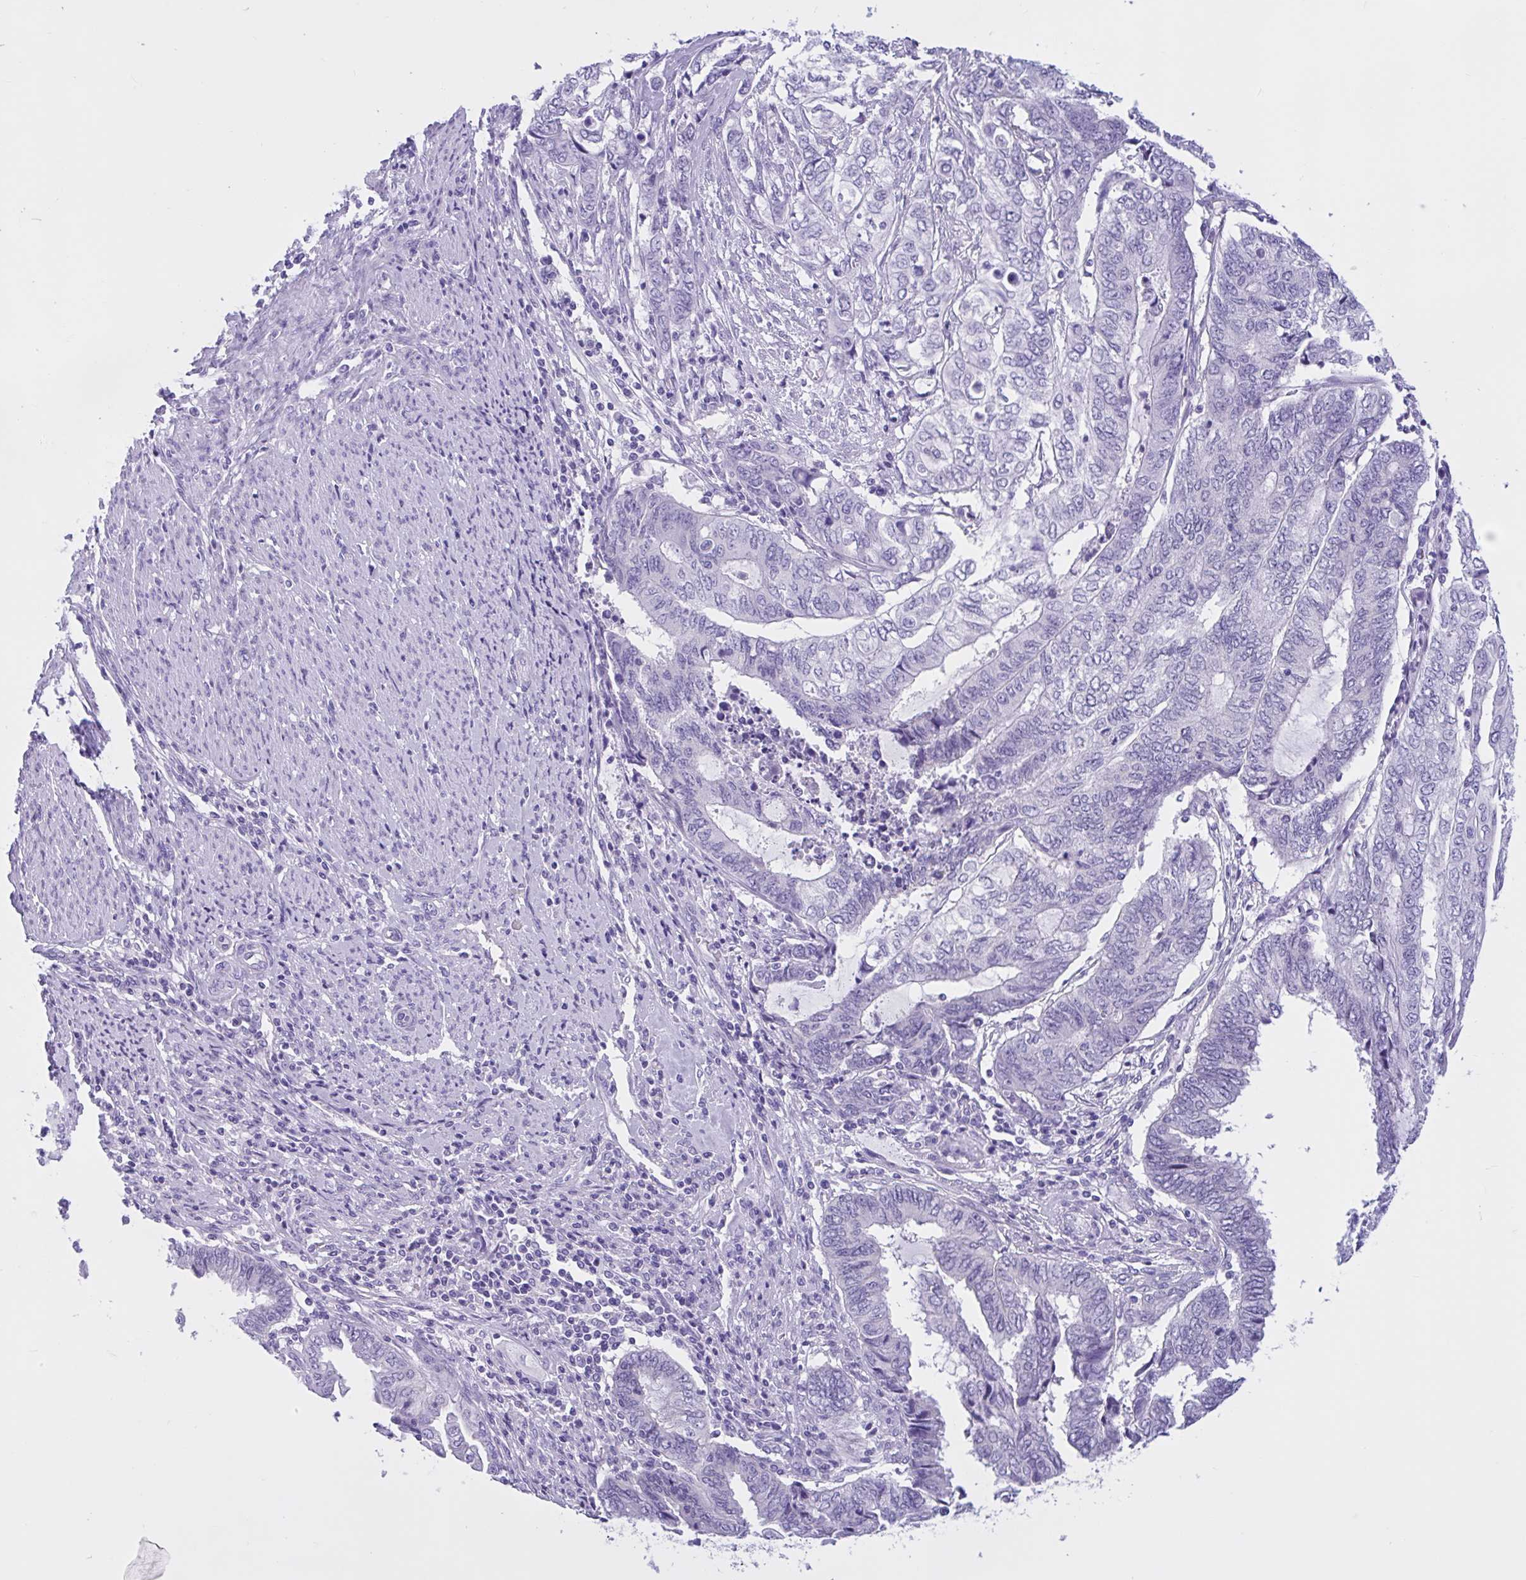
{"staining": {"intensity": "negative", "quantity": "none", "location": "none"}, "tissue": "endometrial cancer", "cell_type": "Tumor cells", "image_type": "cancer", "snomed": [{"axis": "morphology", "description": "Adenocarcinoma, NOS"}, {"axis": "topography", "description": "Uterus"}, {"axis": "topography", "description": "Endometrium"}], "caption": "IHC image of neoplastic tissue: human endometrial adenocarcinoma stained with DAB demonstrates no significant protein expression in tumor cells.", "gene": "ZNF319", "patient": {"sex": "female", "age": 70}}